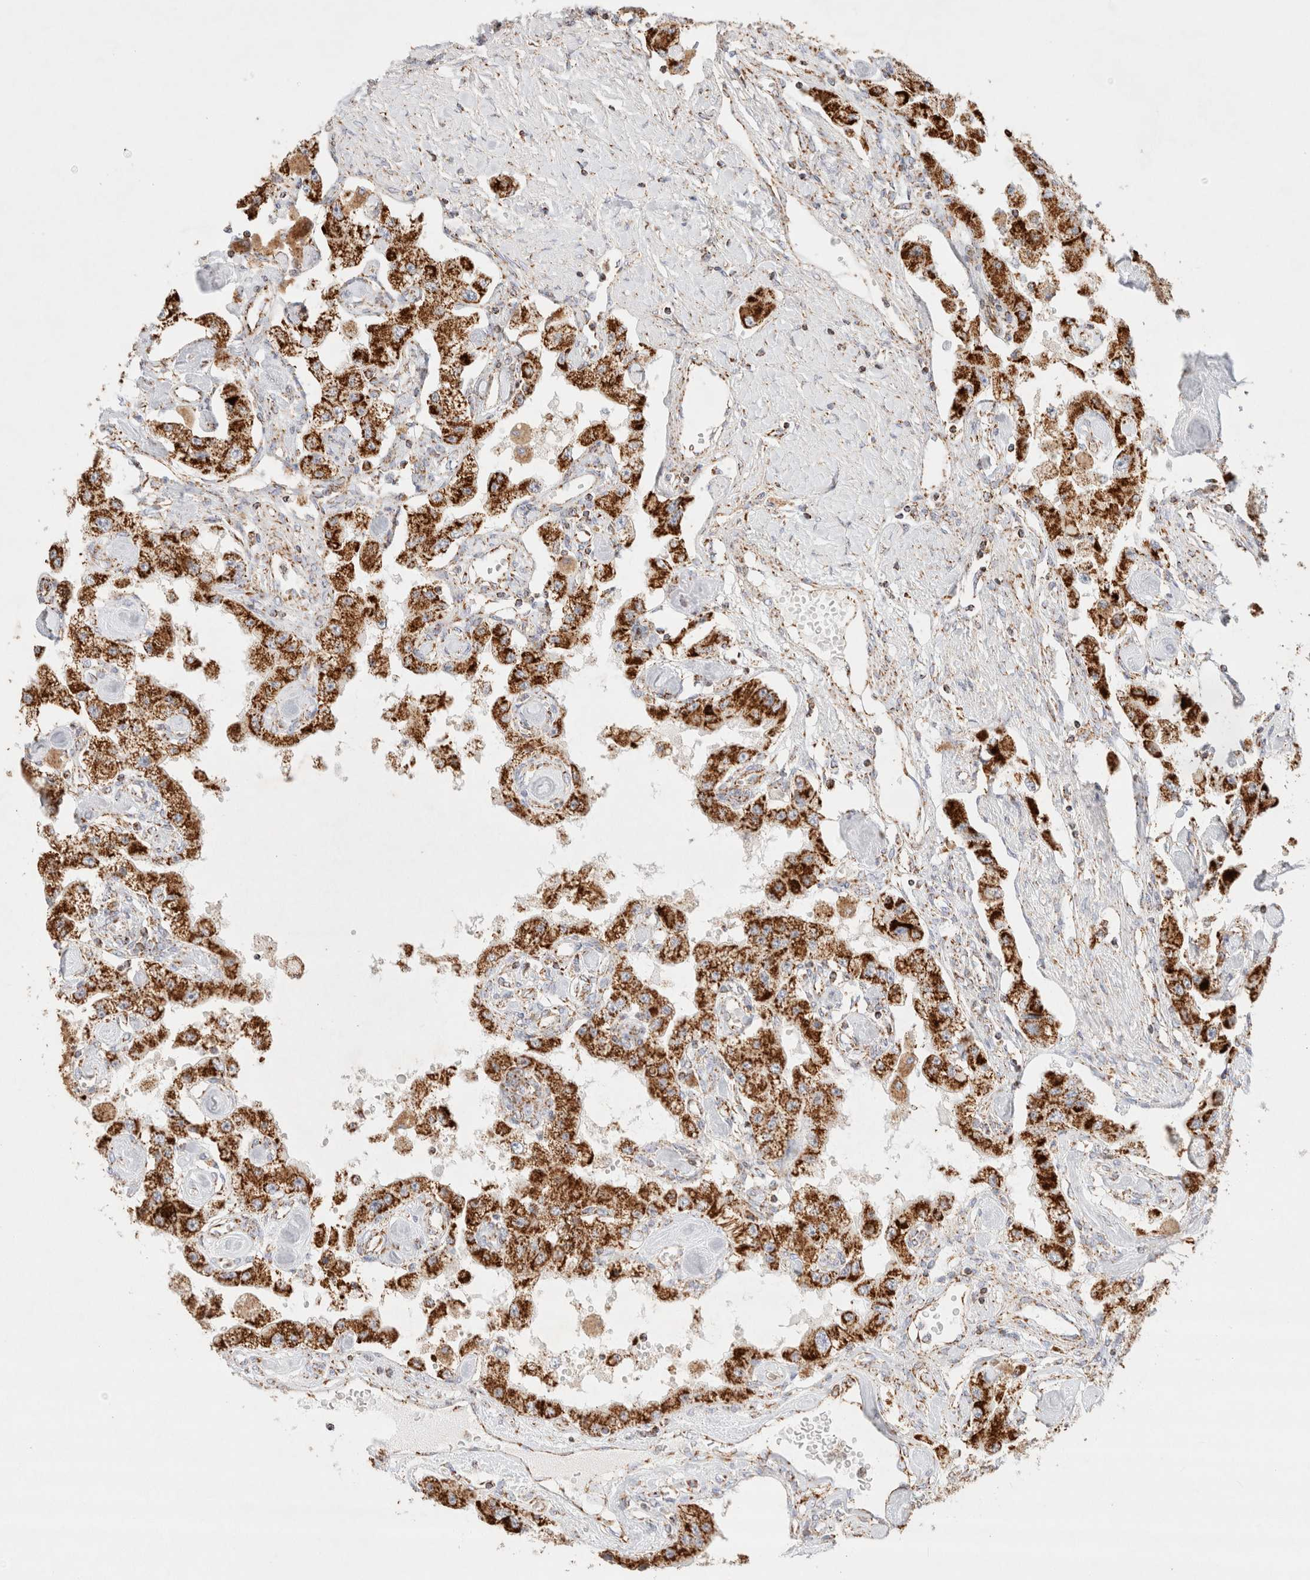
{"staining": {"intensity": "strong", "quantity": ">75%", "location": "cytoplasmic/membranous"}, "tissue": "carcinoid", "cell_type": "Tumor cells", "image_type": "cancer", "snomed": [{"axis": "morphology", "description": "Carcinoid, malignant, NOS"}, {"axis": "topography", "description": "Pancreas"}], "caption": "Human carcinoid stained with a brown dye displays strong cytoplasmic/membranous positive positivity in approximately >75% of tumor cells.", "gene": "PHB2", "patient": {"sex": "male", "age": 41}}